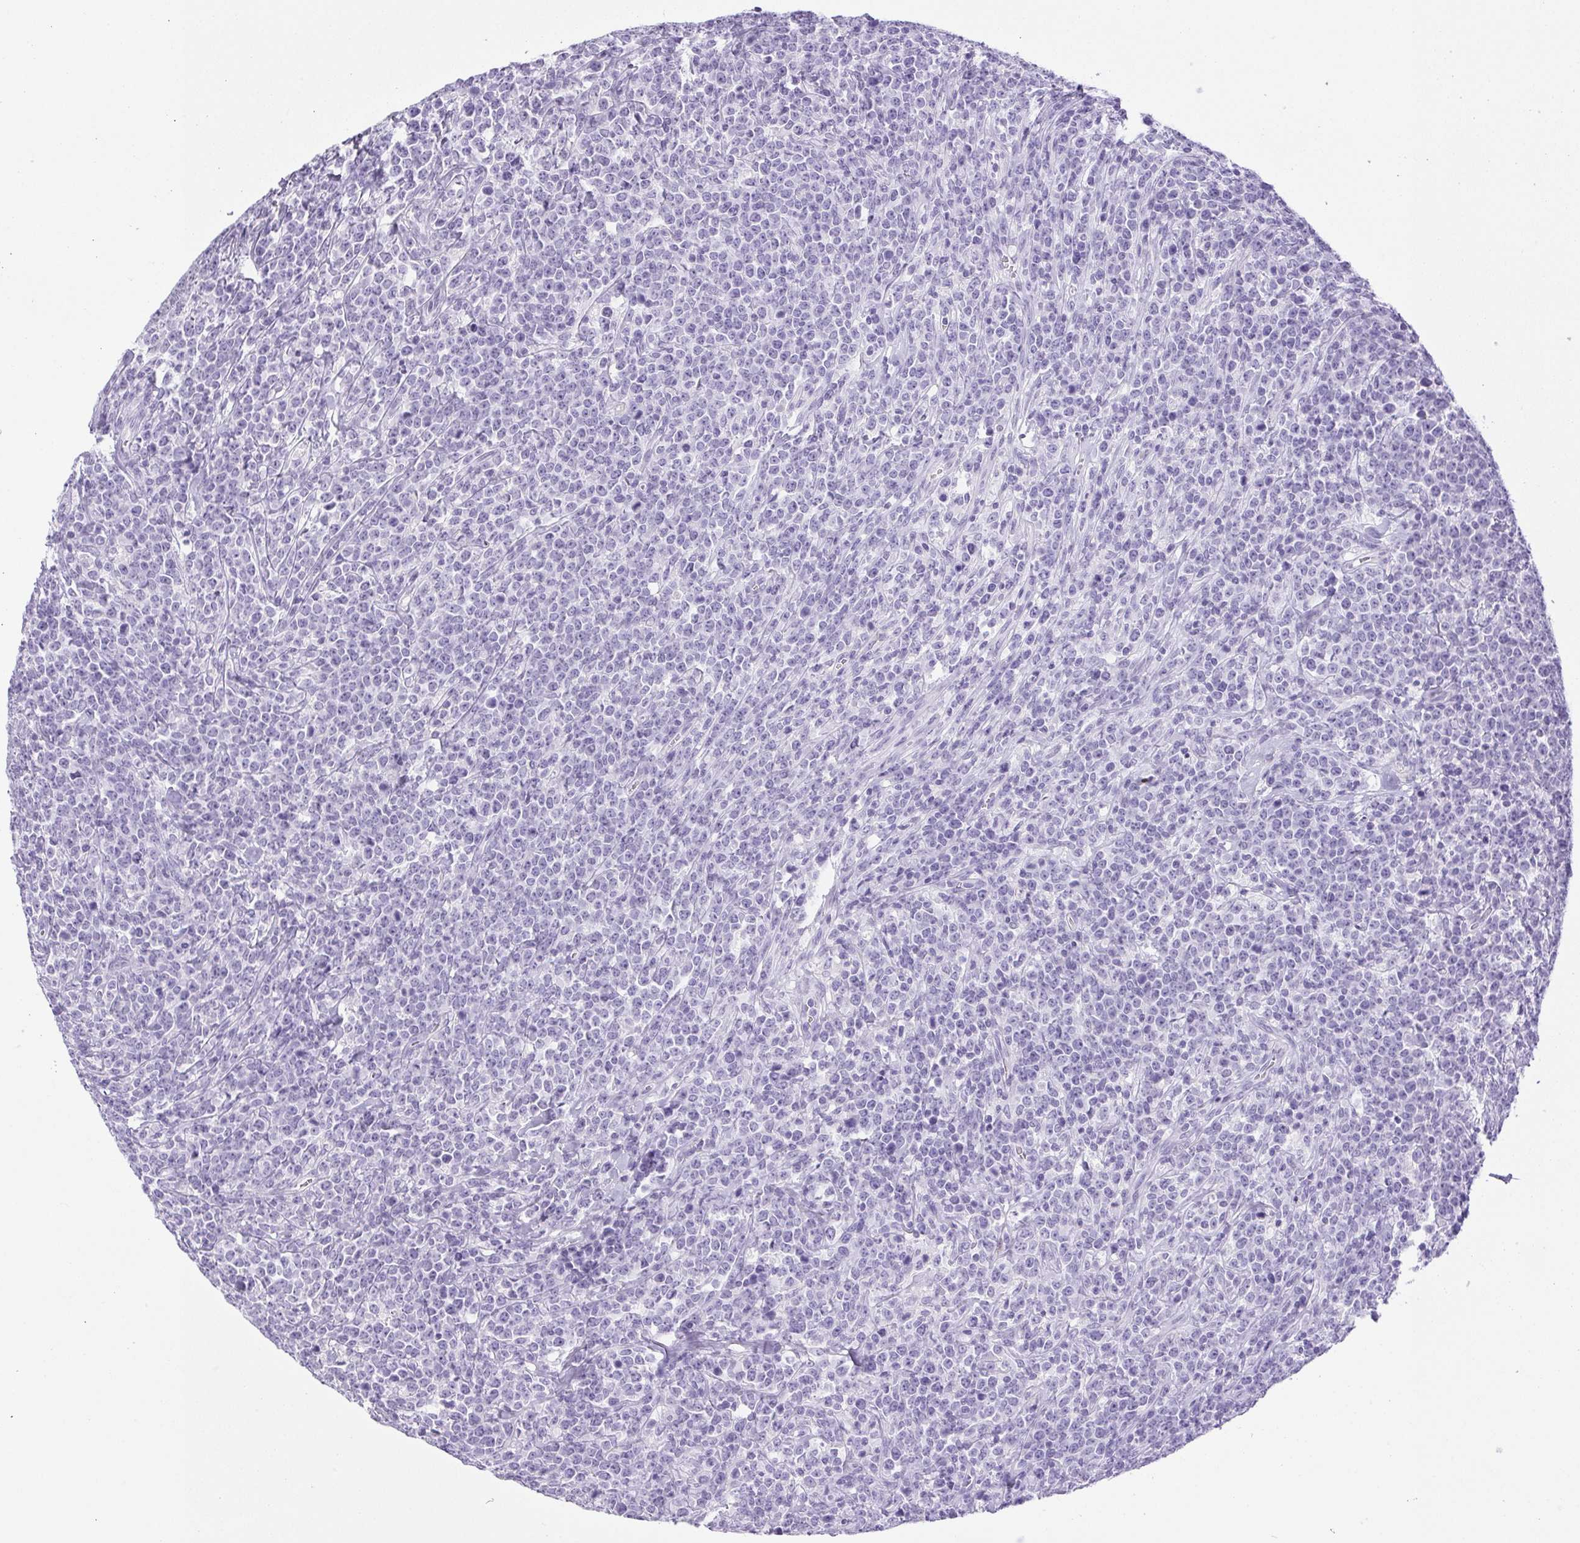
{"staining": {"intensity": "negative", "quantity": "none", "location": "none"}, "tissue": "lymphoma", "cell_type": "Tumor cells", "image_type": "cancer", "snomed": [{"axis": "morphology", "description": "Malignant lymphoma, non-Hodgkin's type, High grade"}, {"axis": "topography", "description": "Small intestine"}], "caption": "This is an immunohistochemistry photomicrograph of human malignant lymphoma, non-Hodgkin's type (high-grade). There is no positivity in tumor cells.", "gene": "HLA-G", "patient": {"sex": "female", "age": 56}}